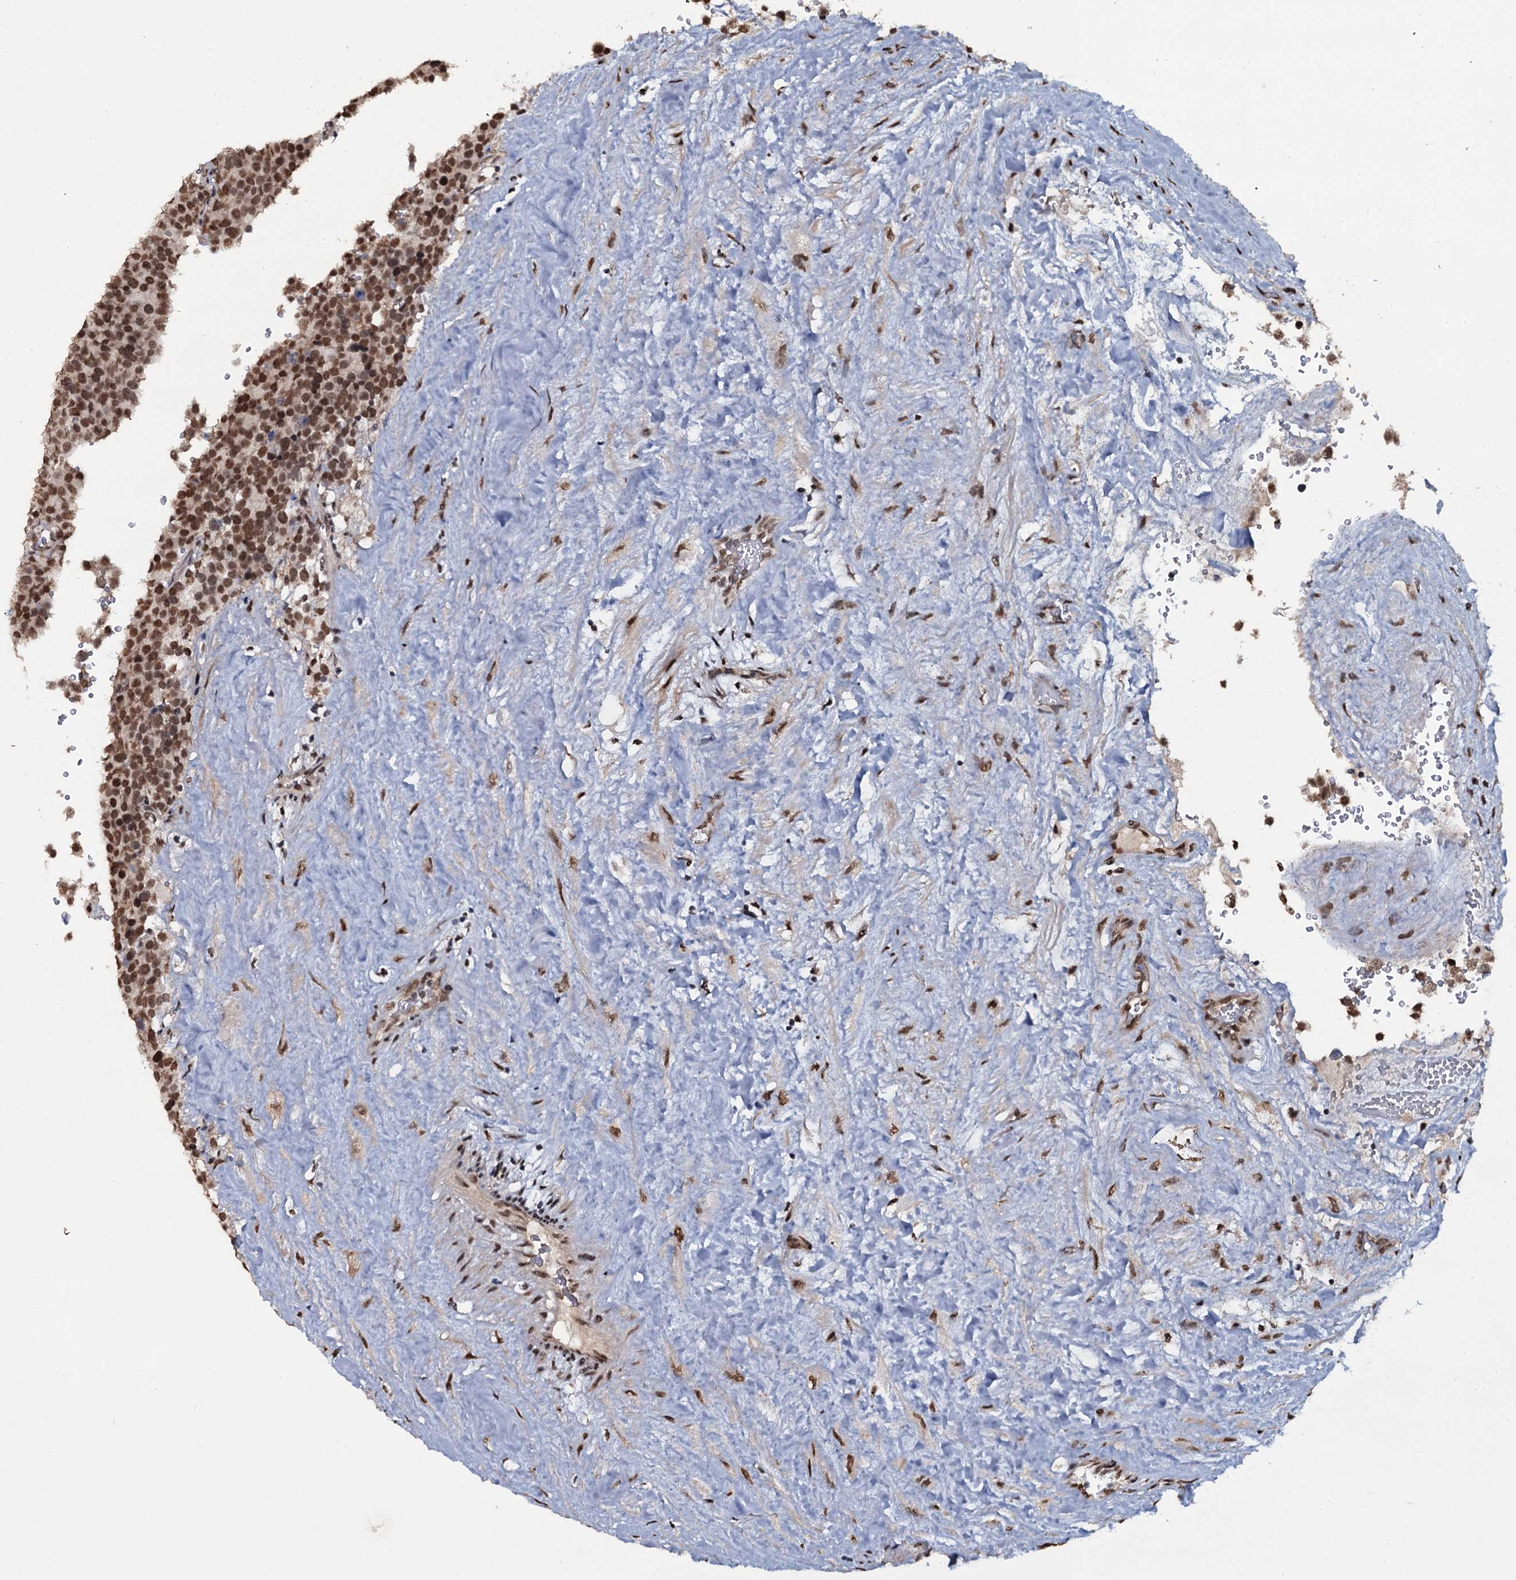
{"staining": {"intensity": "moderate", "quantity": ">75%", "location": "nuclear"}, "tissue": "testis cancer", "cell_type": "Tumor cells", "image_type": "cancer", "snomed": [{"axis": "morphology", "description": "Seminoma, NOS"}, {"axis": "topography", "description": "Testis"}], "caption": "Immunohistochemistry of human testis cancer (seminoma) exhibits medium levels of moderate nuclear expression in approximately >75% of tumor cells.", "gene": "SH2D4B", "patient": {"sex": "male", "age": 71}}